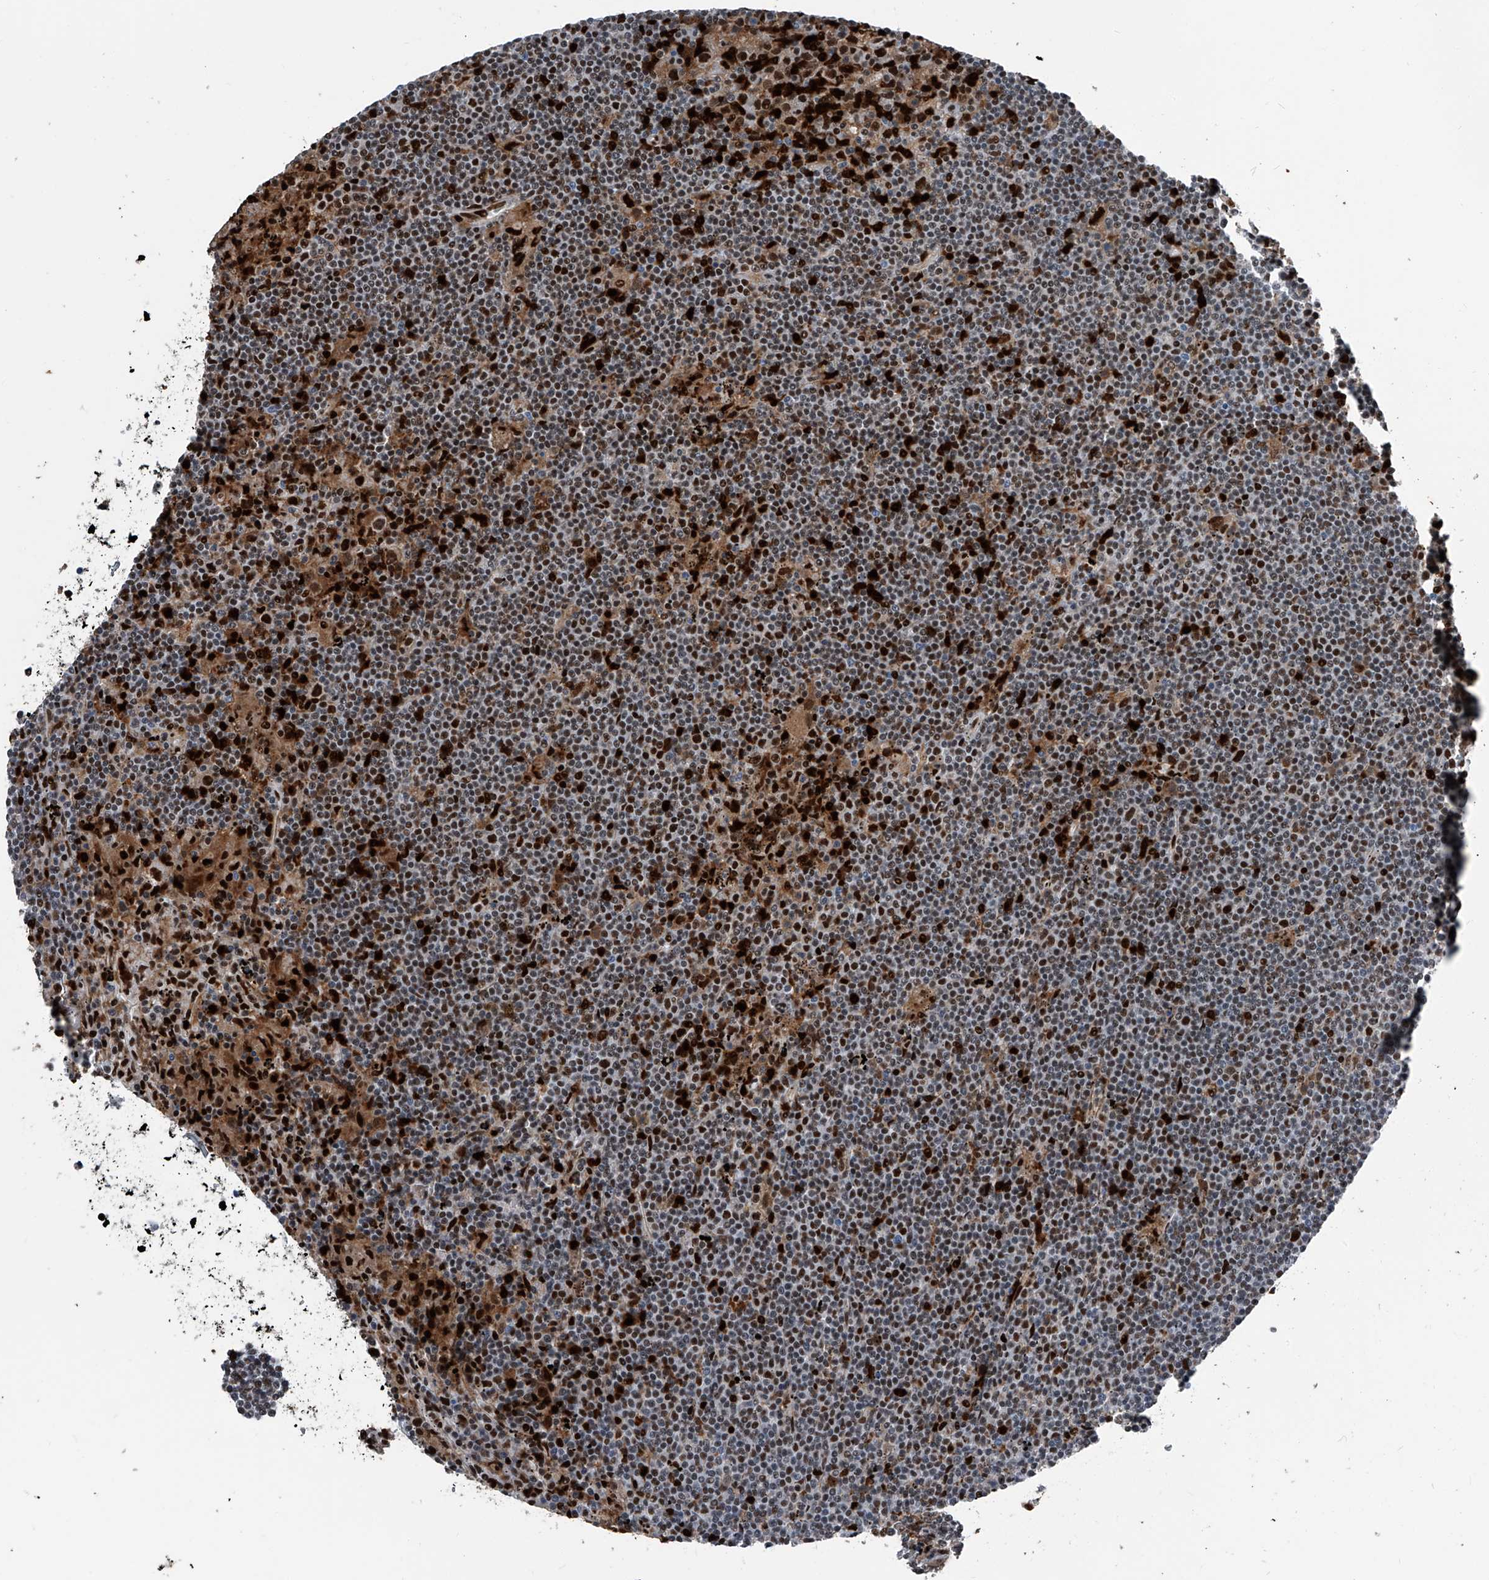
{"staining": {"intensity": "weak", "quantity": "25%-75%", "location": "nuclear"}, "tissue": "lymphoma", "cell_type": "Tumor cells", "image_type": "cancer", "snomed": [{"axis": "morphology", "description": "Malignant lymphoma, non-Hodgkin's type, Low grade"}, {"axis": "topography", "description": "Spleen"}], "caption": "Low-grade malignant lymphoma, non-Hodgkin's type was stained to show a protein in brown. There is low levels of weak nuclear expression in about 25%-75% of tumor cells.", "gene": "FKBP5", "patient": {"sex": "male", "age": 76}}